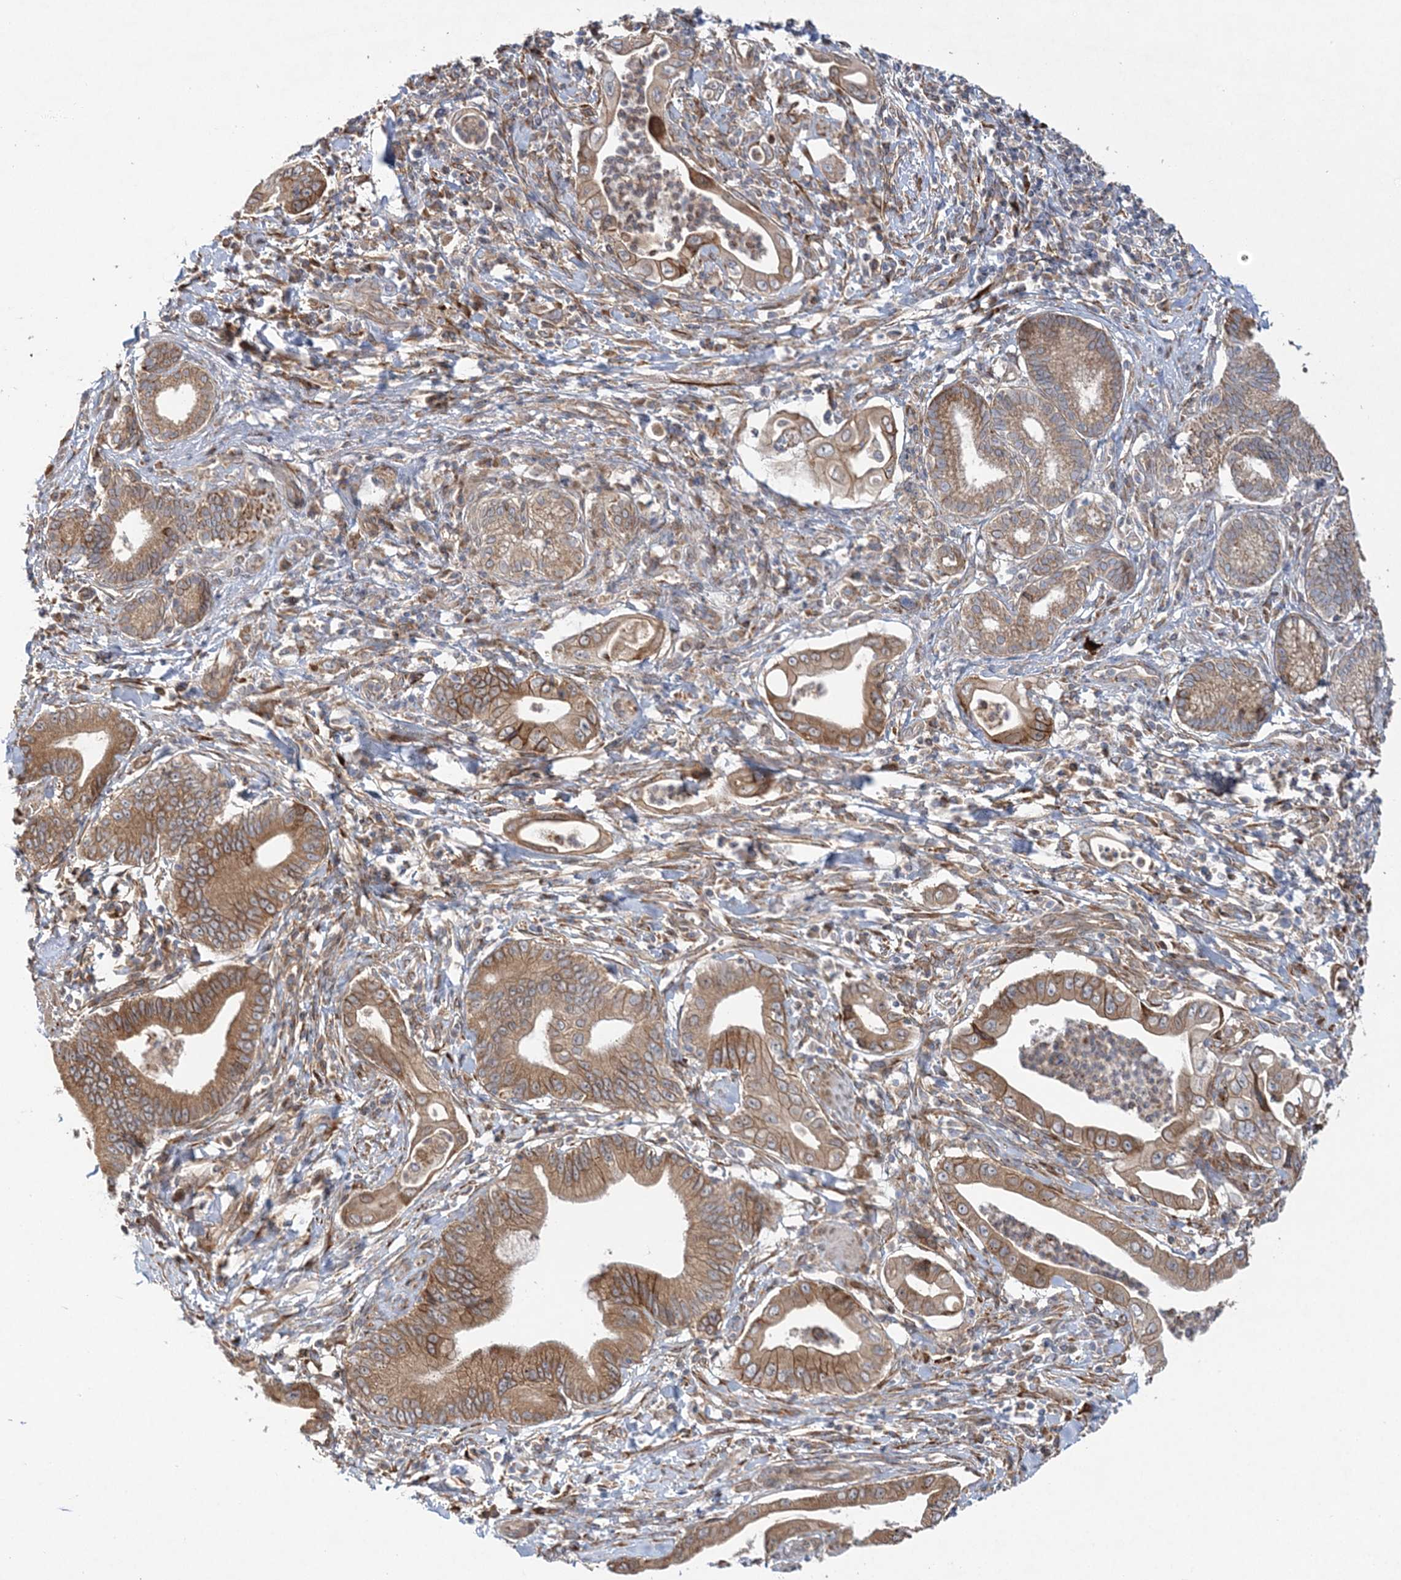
{"staining": {"intensity": "moderate", "quantity": ">75%", "location": "cytoplasmic/membranous"}, "tissue": "pancreatic cancer", "cell_type": "Tumor cells", "image_type": "cancer", "snomed": [{"axis": "morphology", "description": "Adenocarcinoma, NOS"}, {"axis": "topography", "description": "Pancreas"}], "caption": "A brown stain shows moderate cytoplasmic/membranous positivity of a protein in human pancreatic cancer tumor cells. (IHC, brightfield microscopy, high magnification).", "gene": "ZFYVE16", "patient": {"sex": "male", "age": 78}}